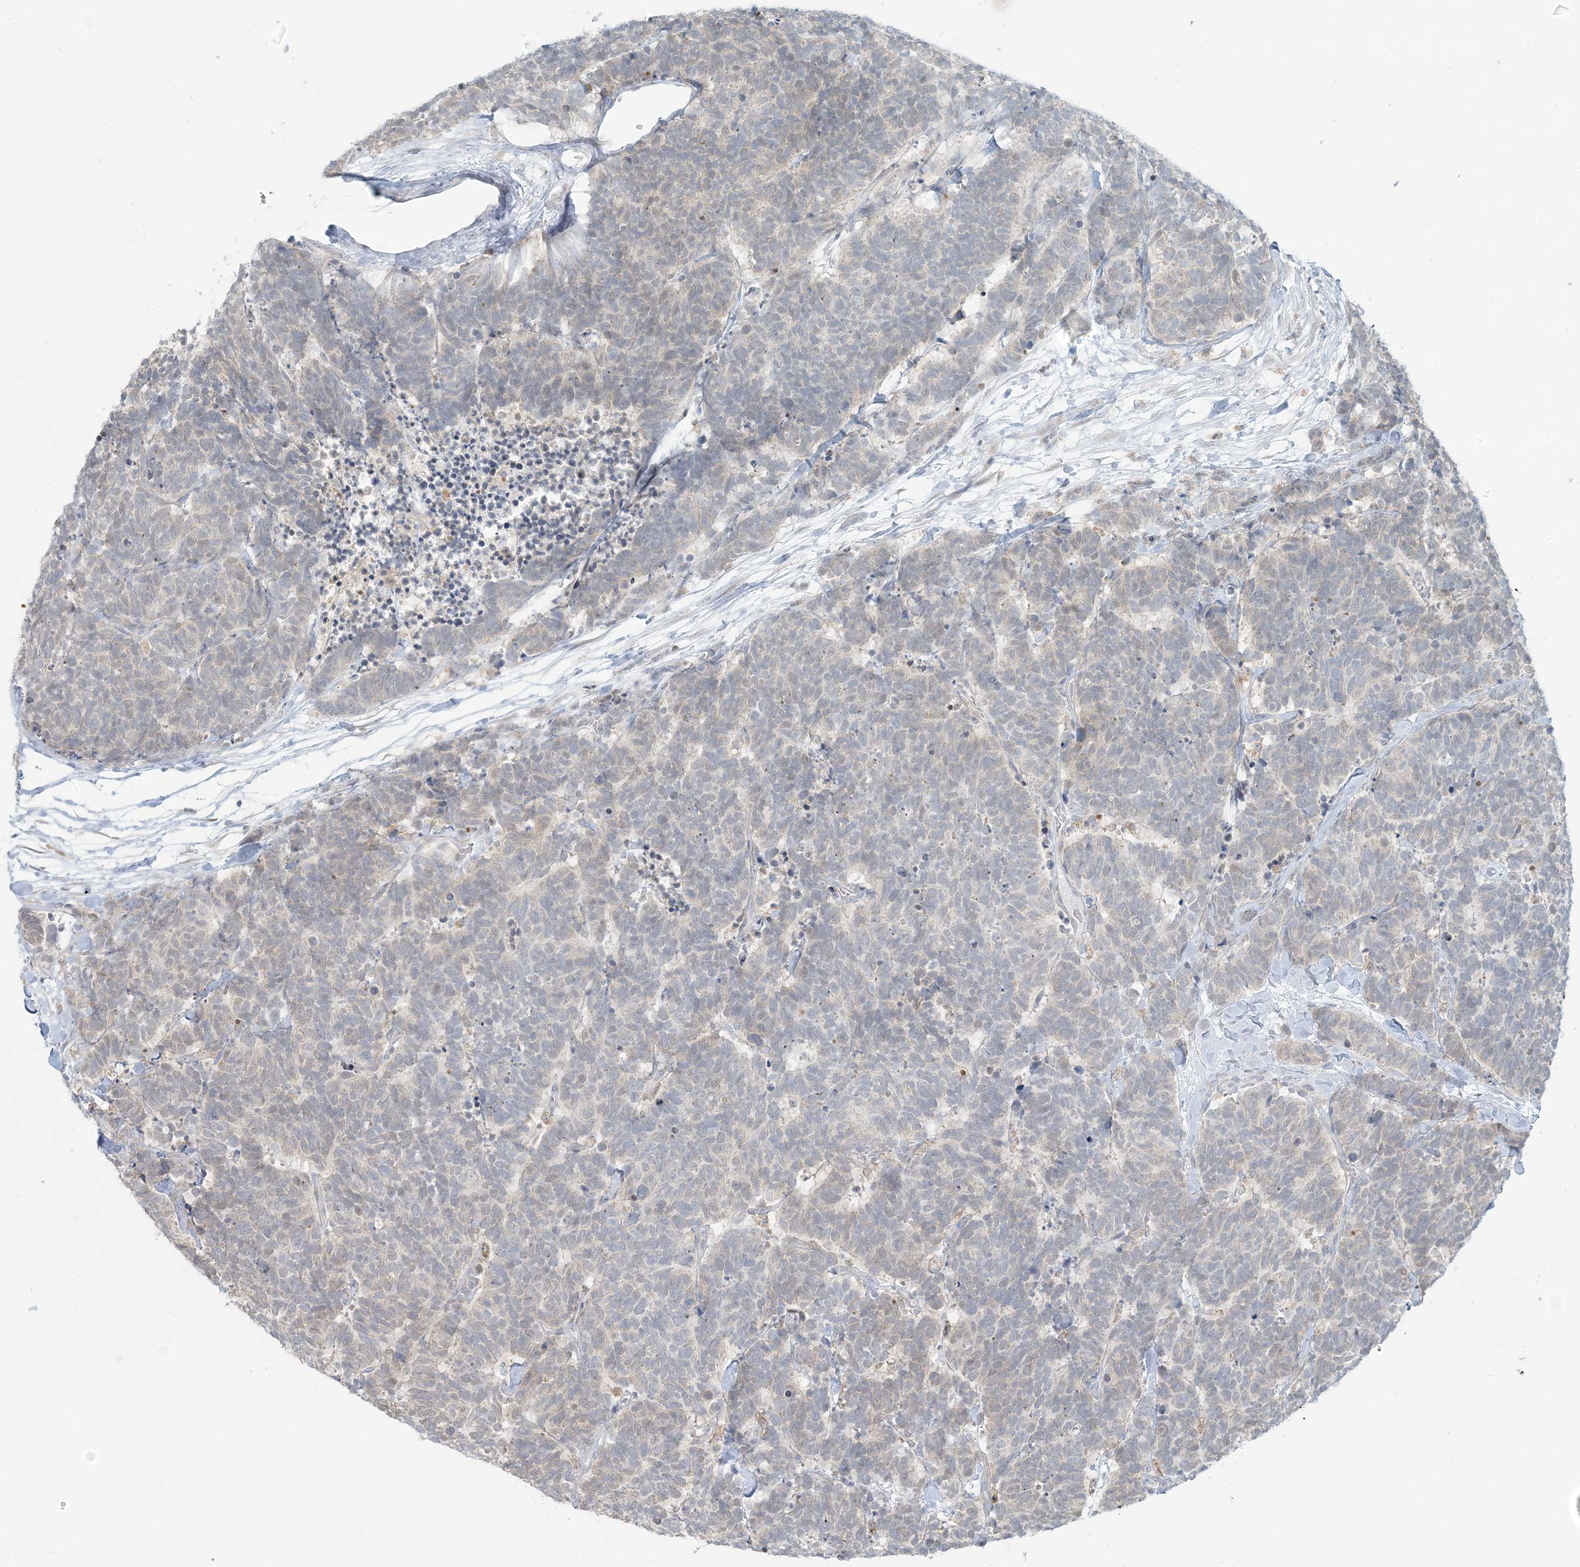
{"staining": {"intensity": "weak", "quantity": "<25%", "location": "cytoplasmic/membranous"}, "tissue": "carcinoid", "cell_type": "Tumor cells", "image_type": "cancer", "snomed": [{"axis": "morphology", "description": "Carcinoma, NOS"}, {"axis": "morphology", "description": "Carcinoid, malignant, NOS"}, {"axis": "topography", "description": "Urinary bladder"}], "caption": "An image of human carcinoid is negative for staining in tumor cells.", "gene": "EEFSEC", "patient": {"sex": "male", "age": 57}}